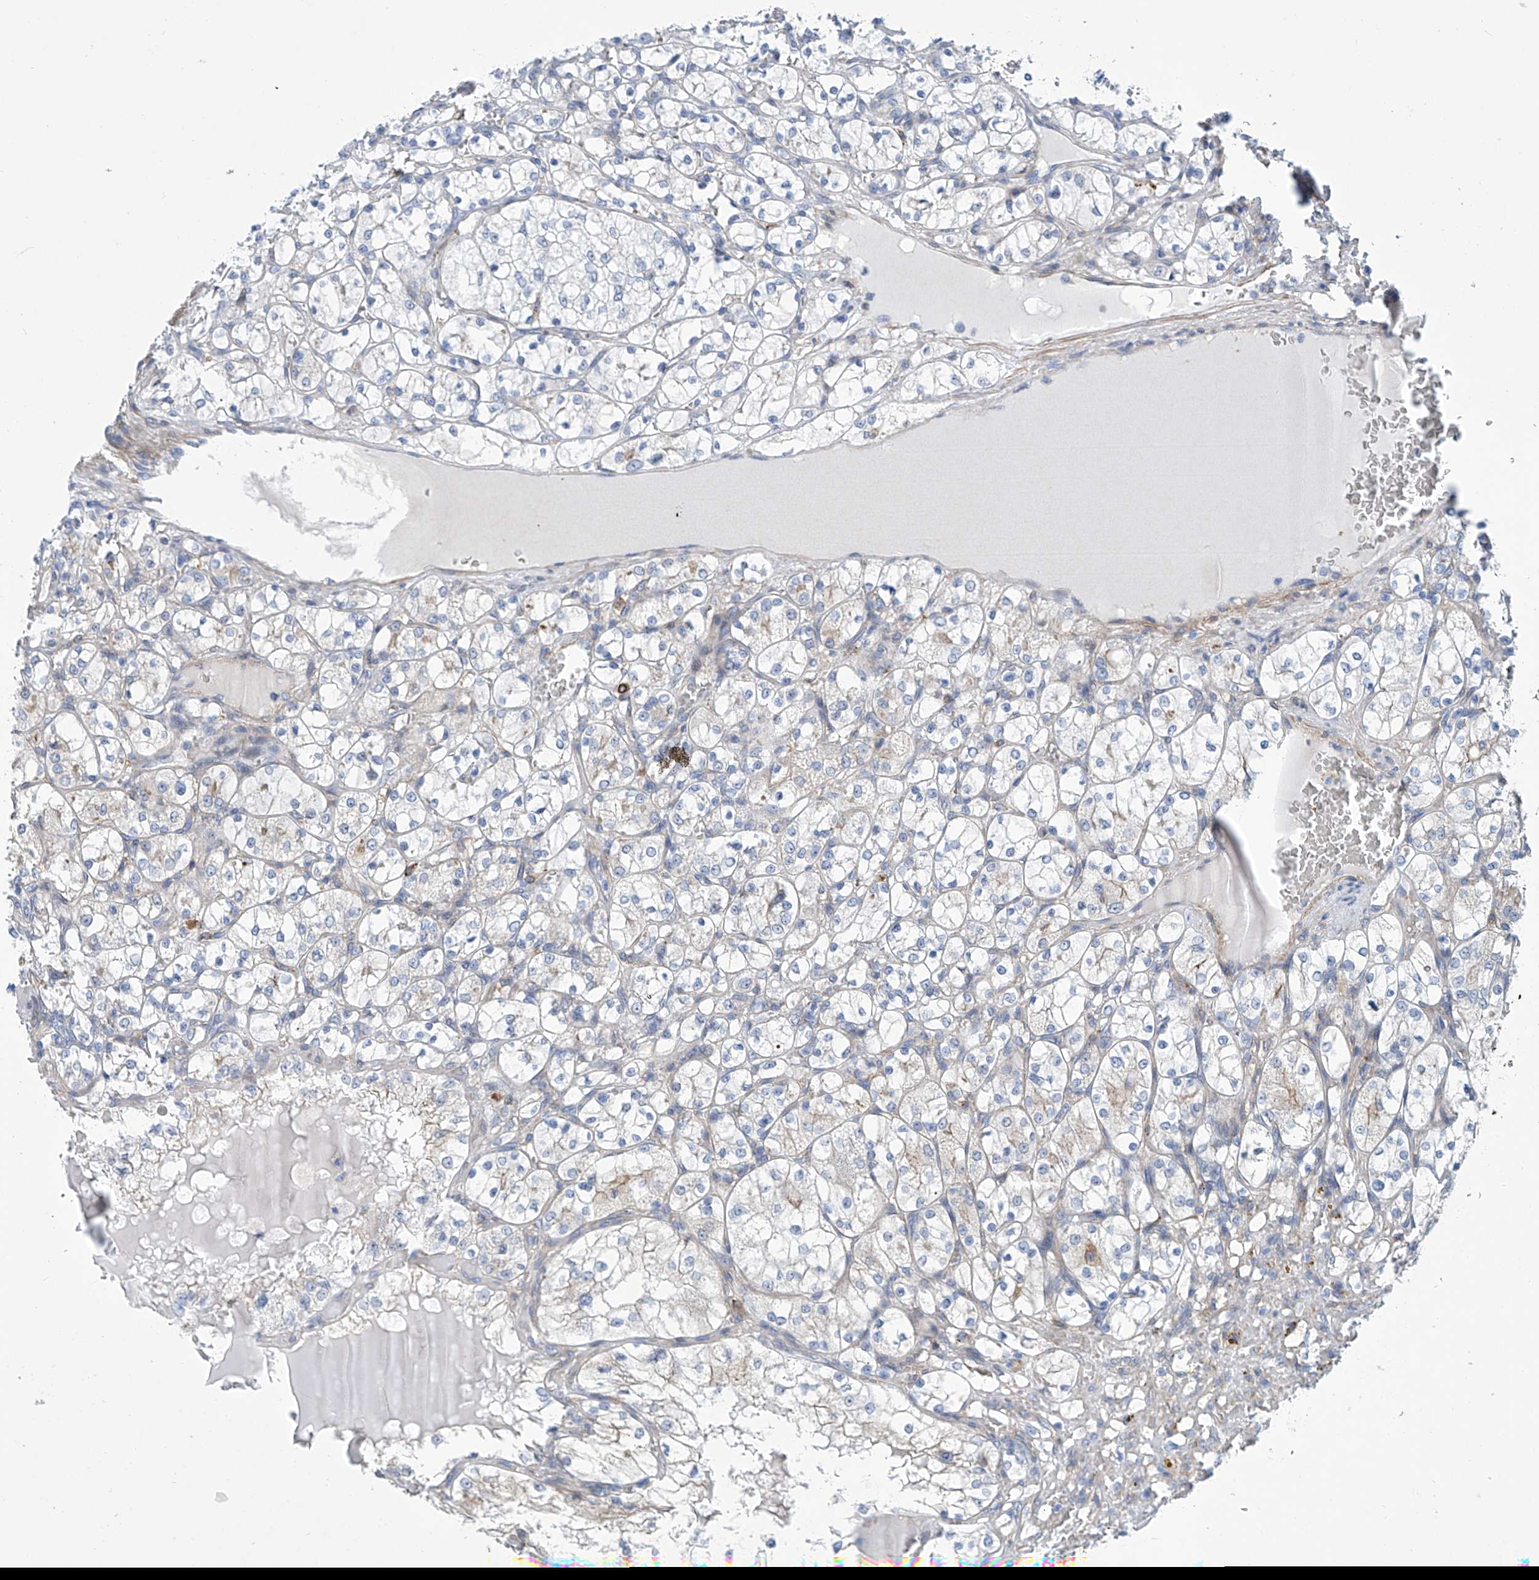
{"staining": {"intensity": "moderate", "quantity": "<25%", "location": "cytoplasmic/membranous"}, "tissue": "renal cancer", "cell_type": "Tumor cells", "image_type": "cancer", "snomed": [{"axis": "morphology", "description": "Adenocarcinoma, NOS"}, {"axis": "topography", "description": "Kidney"}], "caption": "Protein expression analysis of human renal adenocarcinoma reveals moderate cytoplasmic/membranous positivity in approximately <25% of tumor cells. (Stains: DAB (3,3'-diaminobenzidine) in brown, nuclei in blue, Microscopy: brightfield microscopy at high magnification).", "gene": "TNN", "patient": {"sex": "female", "age": 69}}